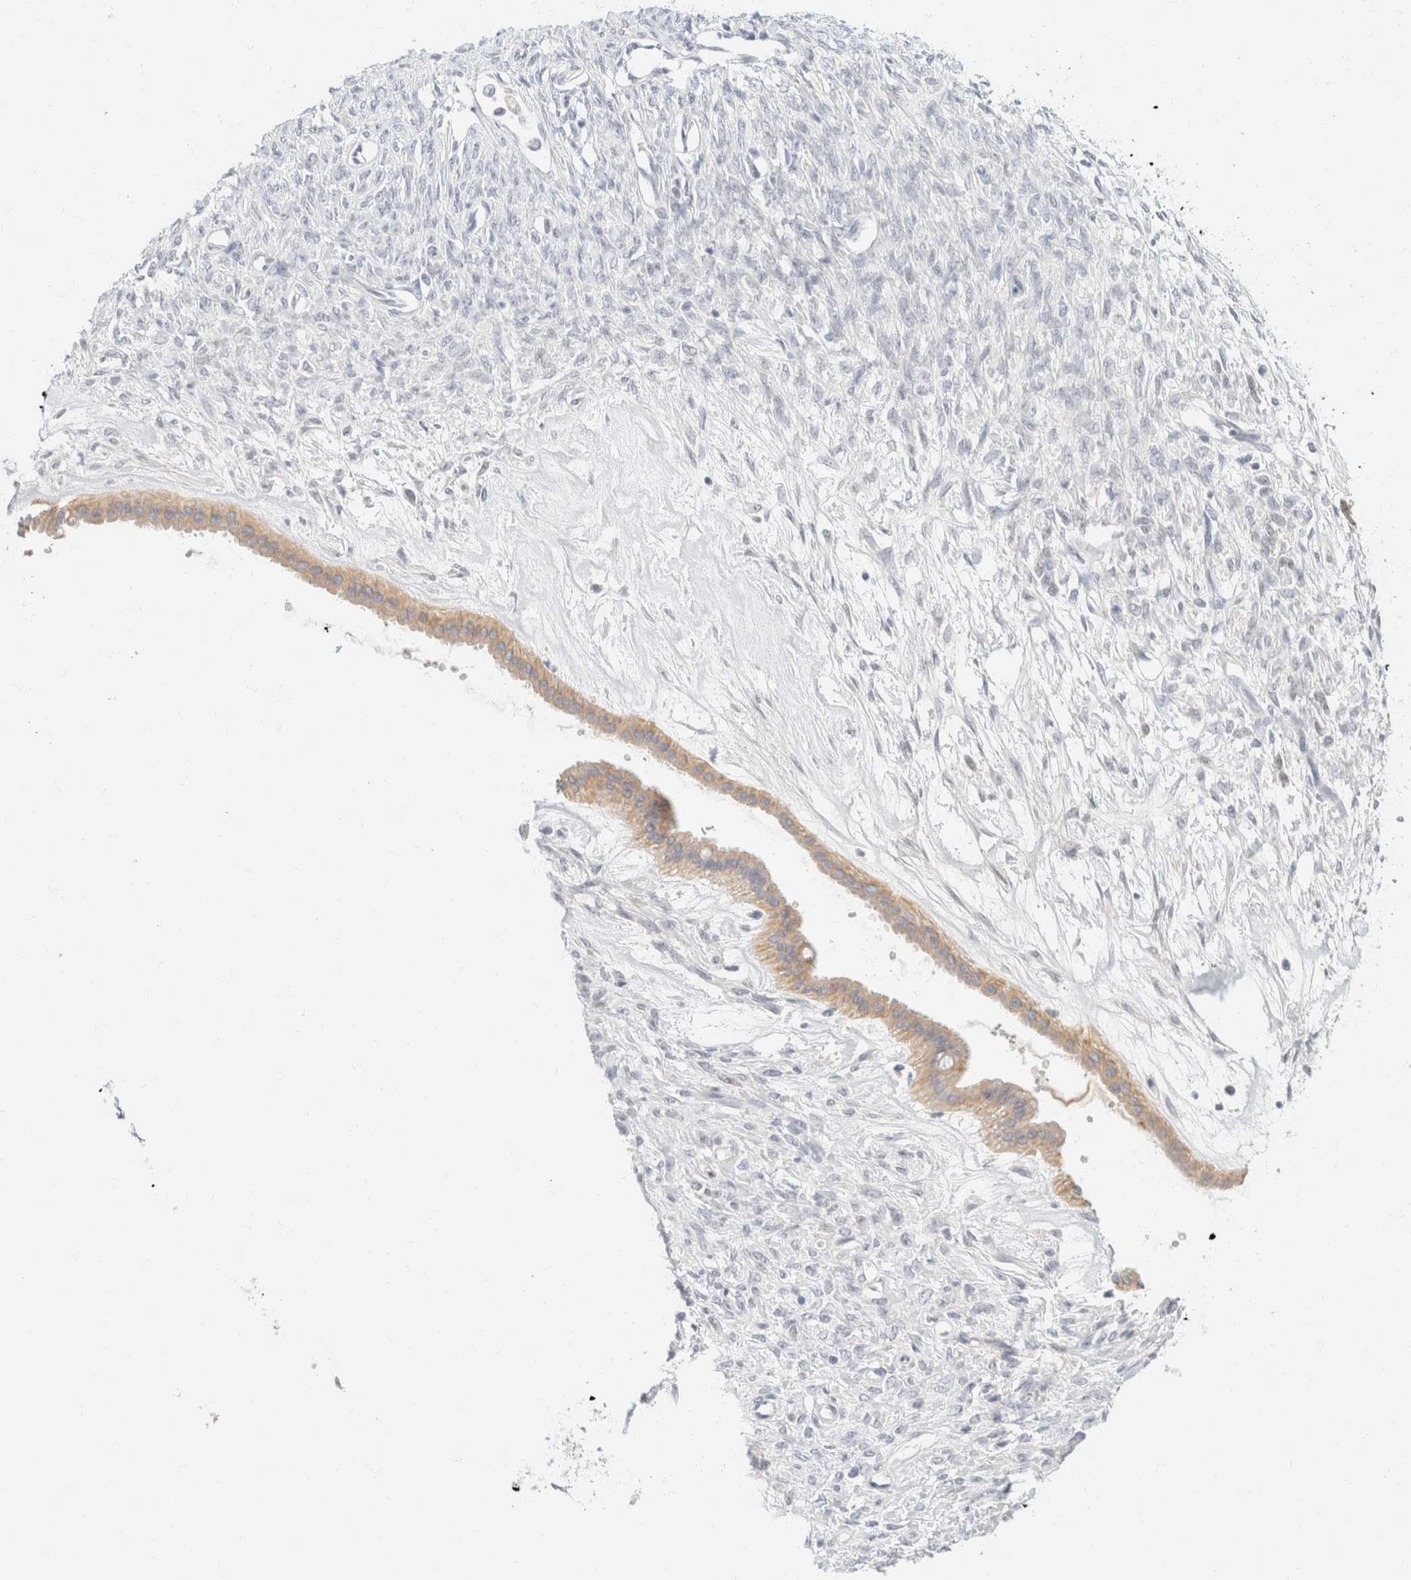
{"staining": {"intensity": "moderate", "quantity": ">75%", "location": "cytoplasmic/membranous"}, "tissue": "ovarian cancer", "cell_type": "Tumor cells", "image_type": "cancer", "snomed": [{"axis": "morphology", "description": "Cystadenocarcinoma, mucinous, NOS"}, {"axis": "topography", "description": "Ovary"}], "caption": "IHC staining of mucinous cystadenocarcinoma (ovarian), which demonstrates medium levels of moderate cytoplasmic/membranous expression in approximately >75% of tumor cells indicating moderate cytoplasmic/membranous protein staining. The staining was performed using DAB (brown) for protein detection and nuclei were counterstained in hematoxylin (blue).", "gene": "KRT20", "patient": {"sex": "female", "age": 73}}